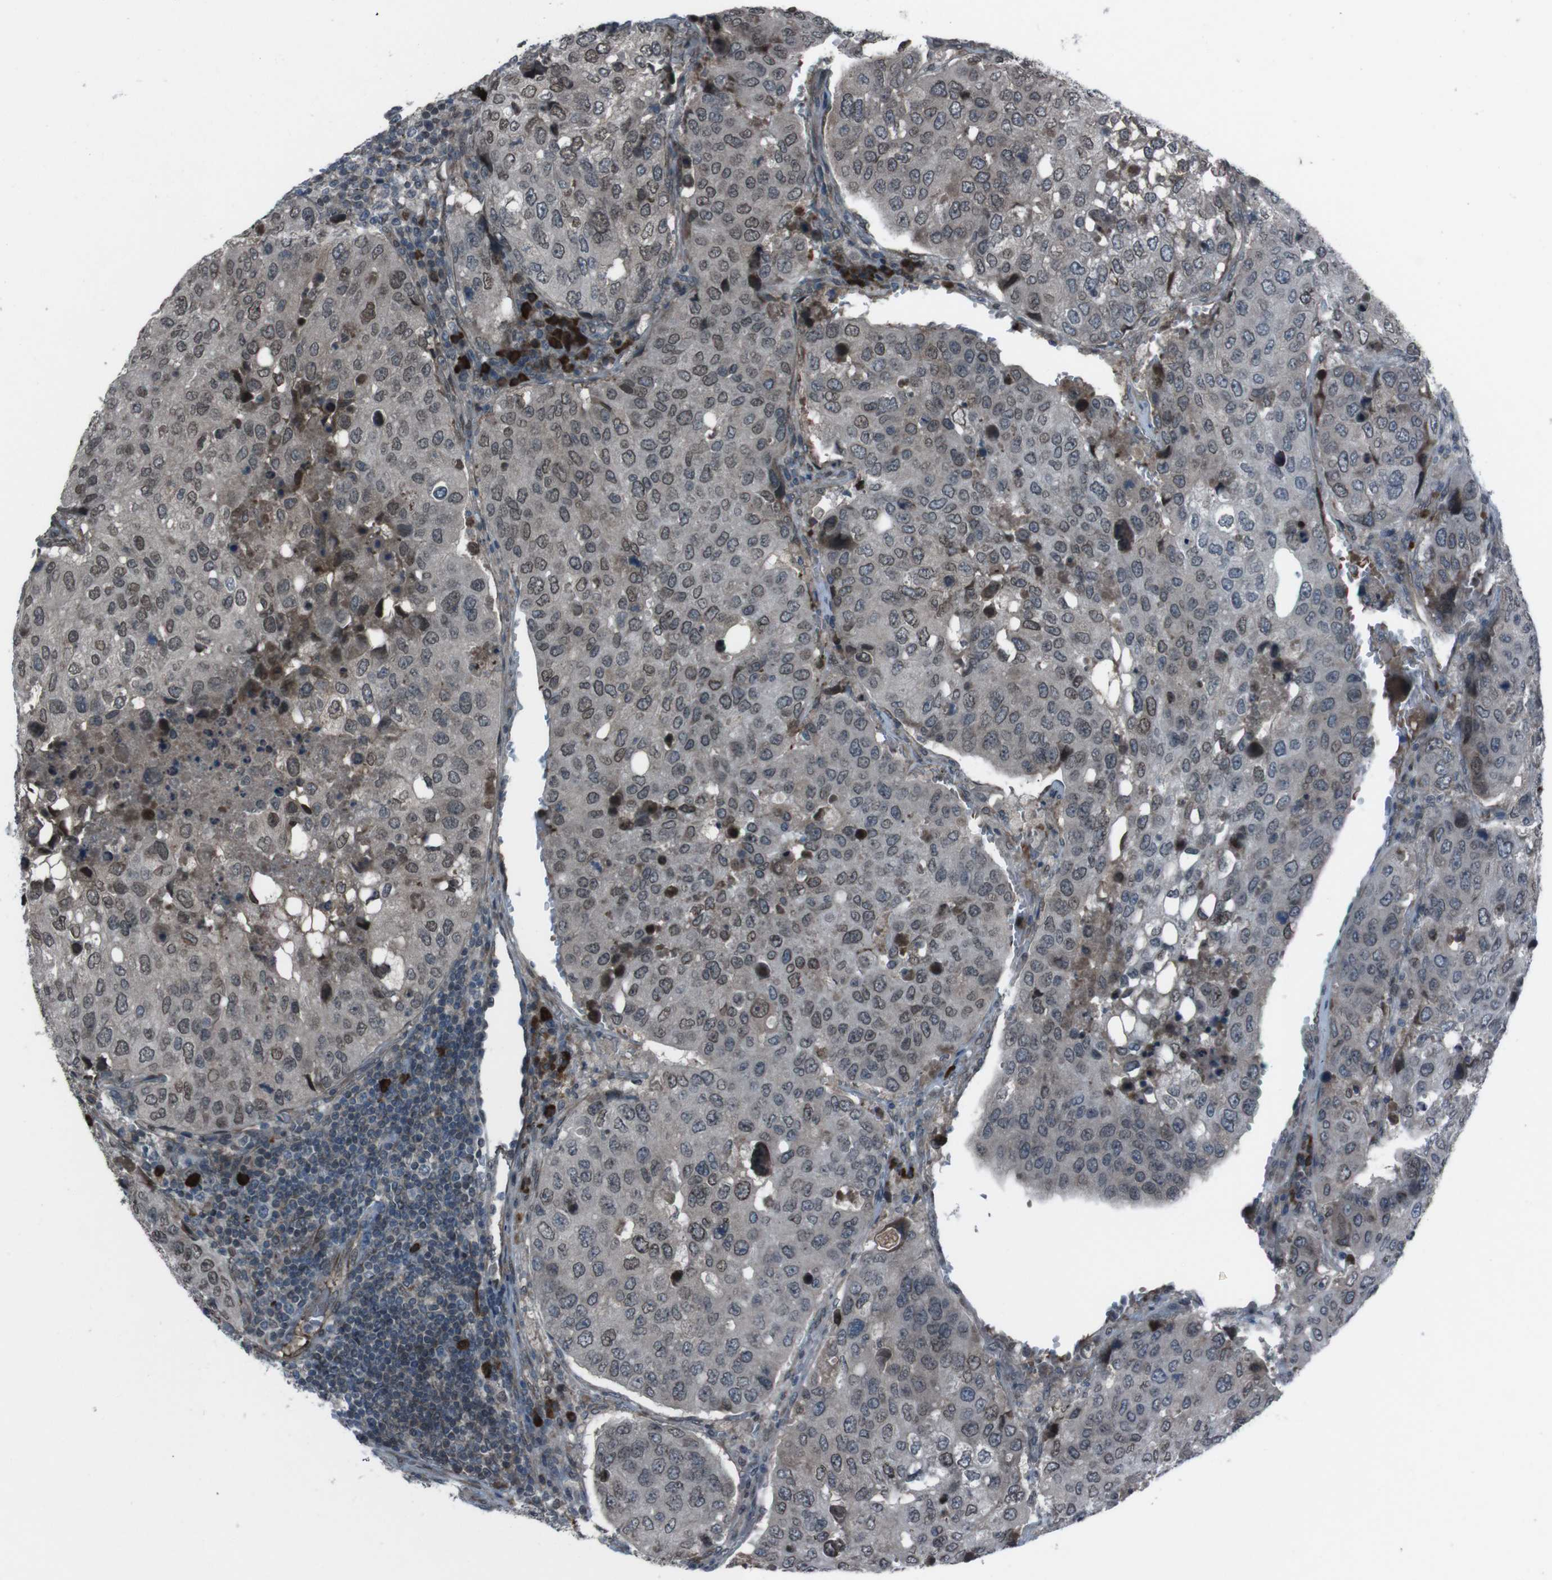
{"staining": {"intensity": "moderate", "quantity": "25%-75%", "location": "cytoplasmic/membranous,nuclear"}, "tissue": "urothelial cancer", "cell_type": "Tumor cells", "image_type": "cancer", "snomed": [{"axis": "morphology", "description": "Urothelial carcinoma, High grade"}, {"axis": "topography", "description": "Lymph node"}, {"axis": "topography", "description": "Urinary bladder"}], "caption": "The histopathology image demonstrates immunohistochemical staining of high-grade urothelial carcinoma. There is moderate cytoplasmic/membranous and nuclear positivity is appreciated in about 25%-75% of tumor cells.", "gene": "SS18L1", "patient": {"sex": "male", "age": 51}}